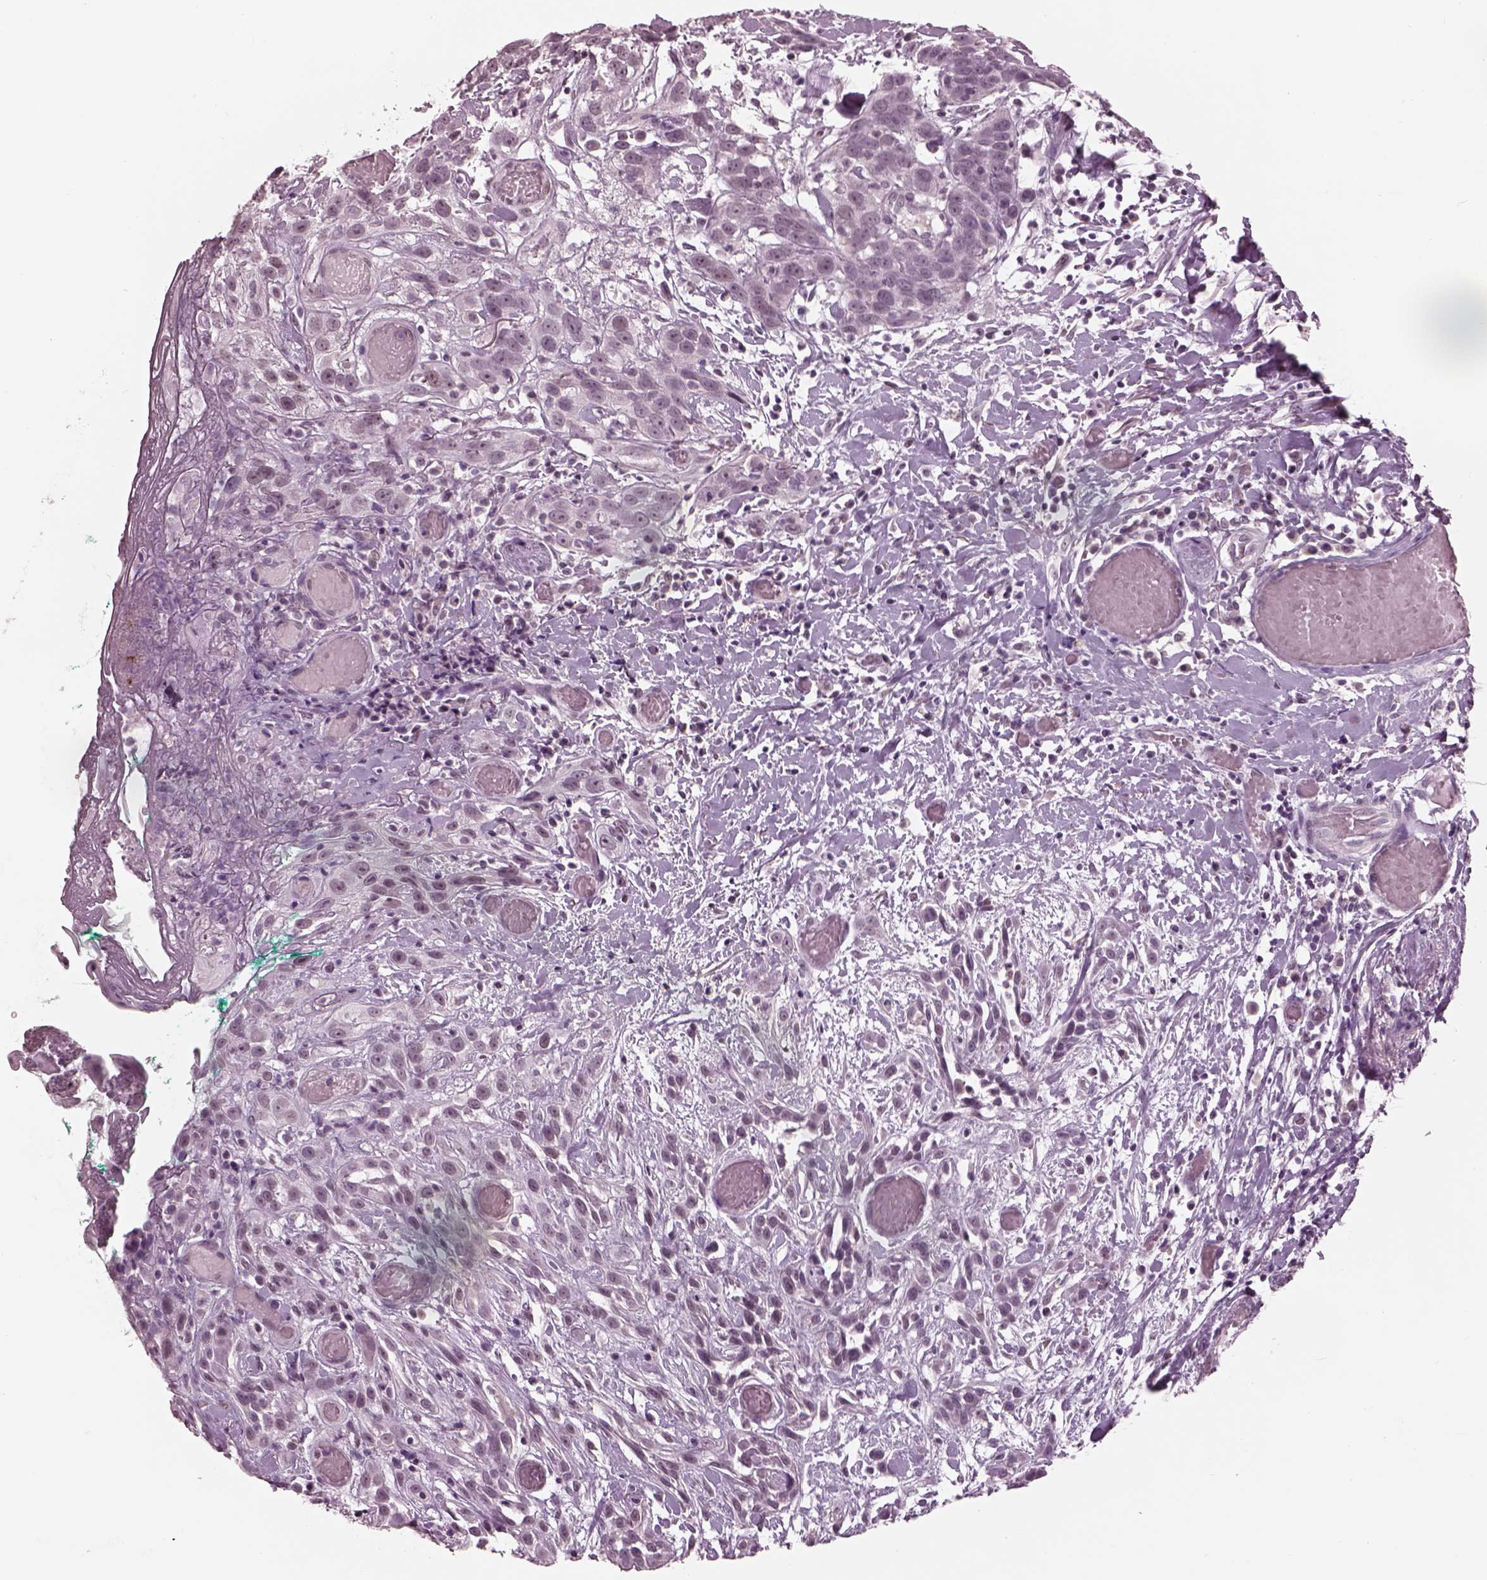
{"staining": {"intensity": "negative", "quantity": "none", "location": "none"}, "tissue": "head and neck cancer", "cell_type": "Tumor cells", "image_type": "cancer", "snomed": [{"axis": "morphology", "description": "Normal tissue, NOS"}, {"axis": "morphology", "description": "Squamous cell carcinoma, NOS"}, {"axis": "topography", "description": "Oral tissue"}, {"axis": "topography", "description": "Salivary gland"}, {"axis": "topography", "description": "Head-Neck"}], "caption": "Immunohistochemical staining of human head and neck cancer (squamous cell carcinoma) displays no significant staining in tumor cells.", "gene": "GARIN4", "patient": {"sex": "female", "age": 62}}